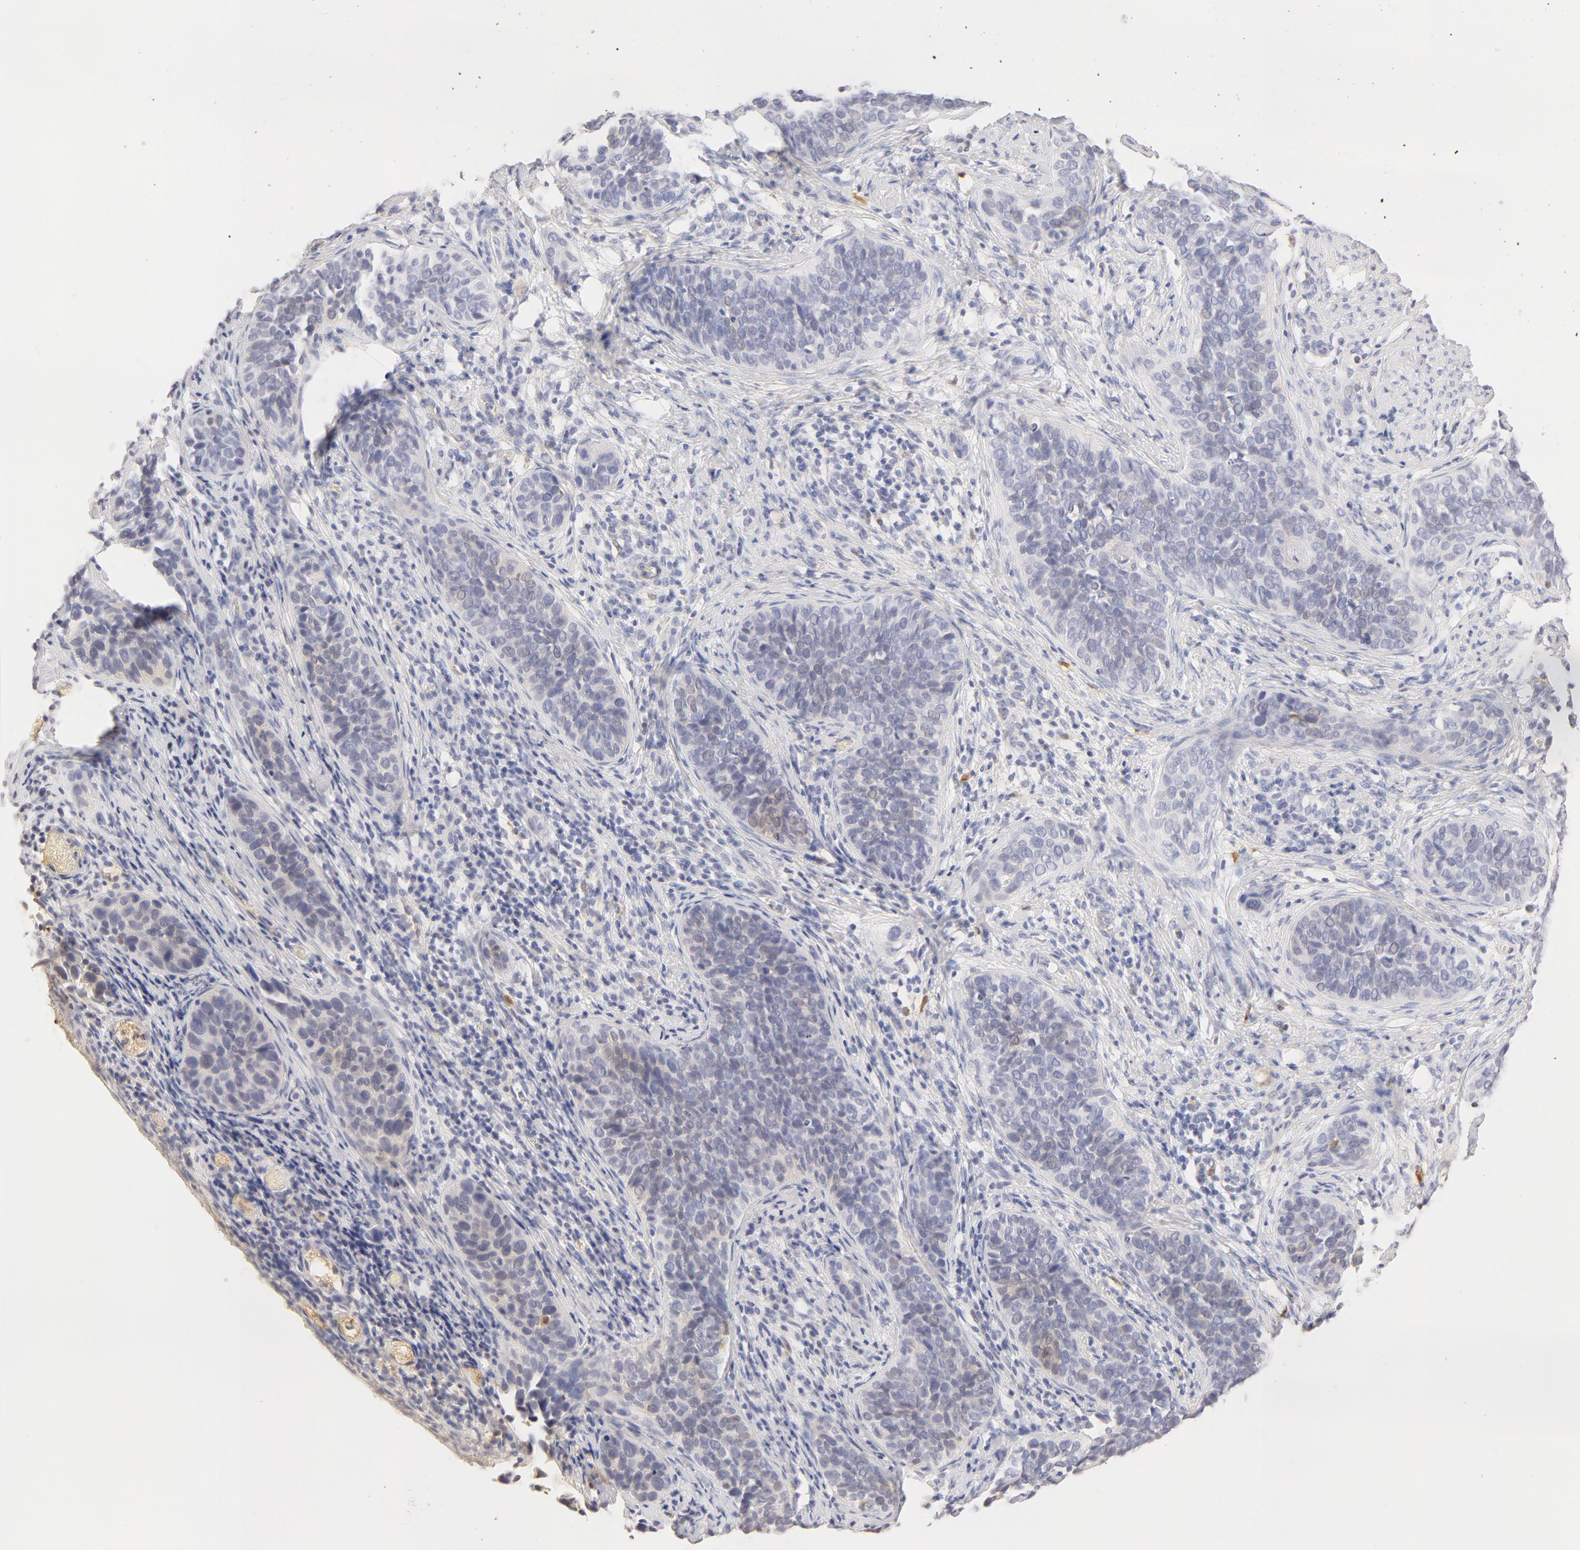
{"staining": {"intensity": "negative", "quantity": "none", "location": "none"}, "tissue": "cervical cancer", "cell_type": "Tumor cells", "image_type": "cancer", "snomed": [{"axis": "morphology", "description": "Squamous cell carcinoma, NOS"}, {"axis": "topography", "description": "Cervix"}], "caption": "DAB immunohistochemical staining of human cervical squamous cell carcinoma demonstrates no significant positivity in tumor cells. (Brightfield microscopy of DAB immunohistochemistry (IHC) at high magnification).", "gene": "CA2", "patient": {"sex": "female", "age": 31}}